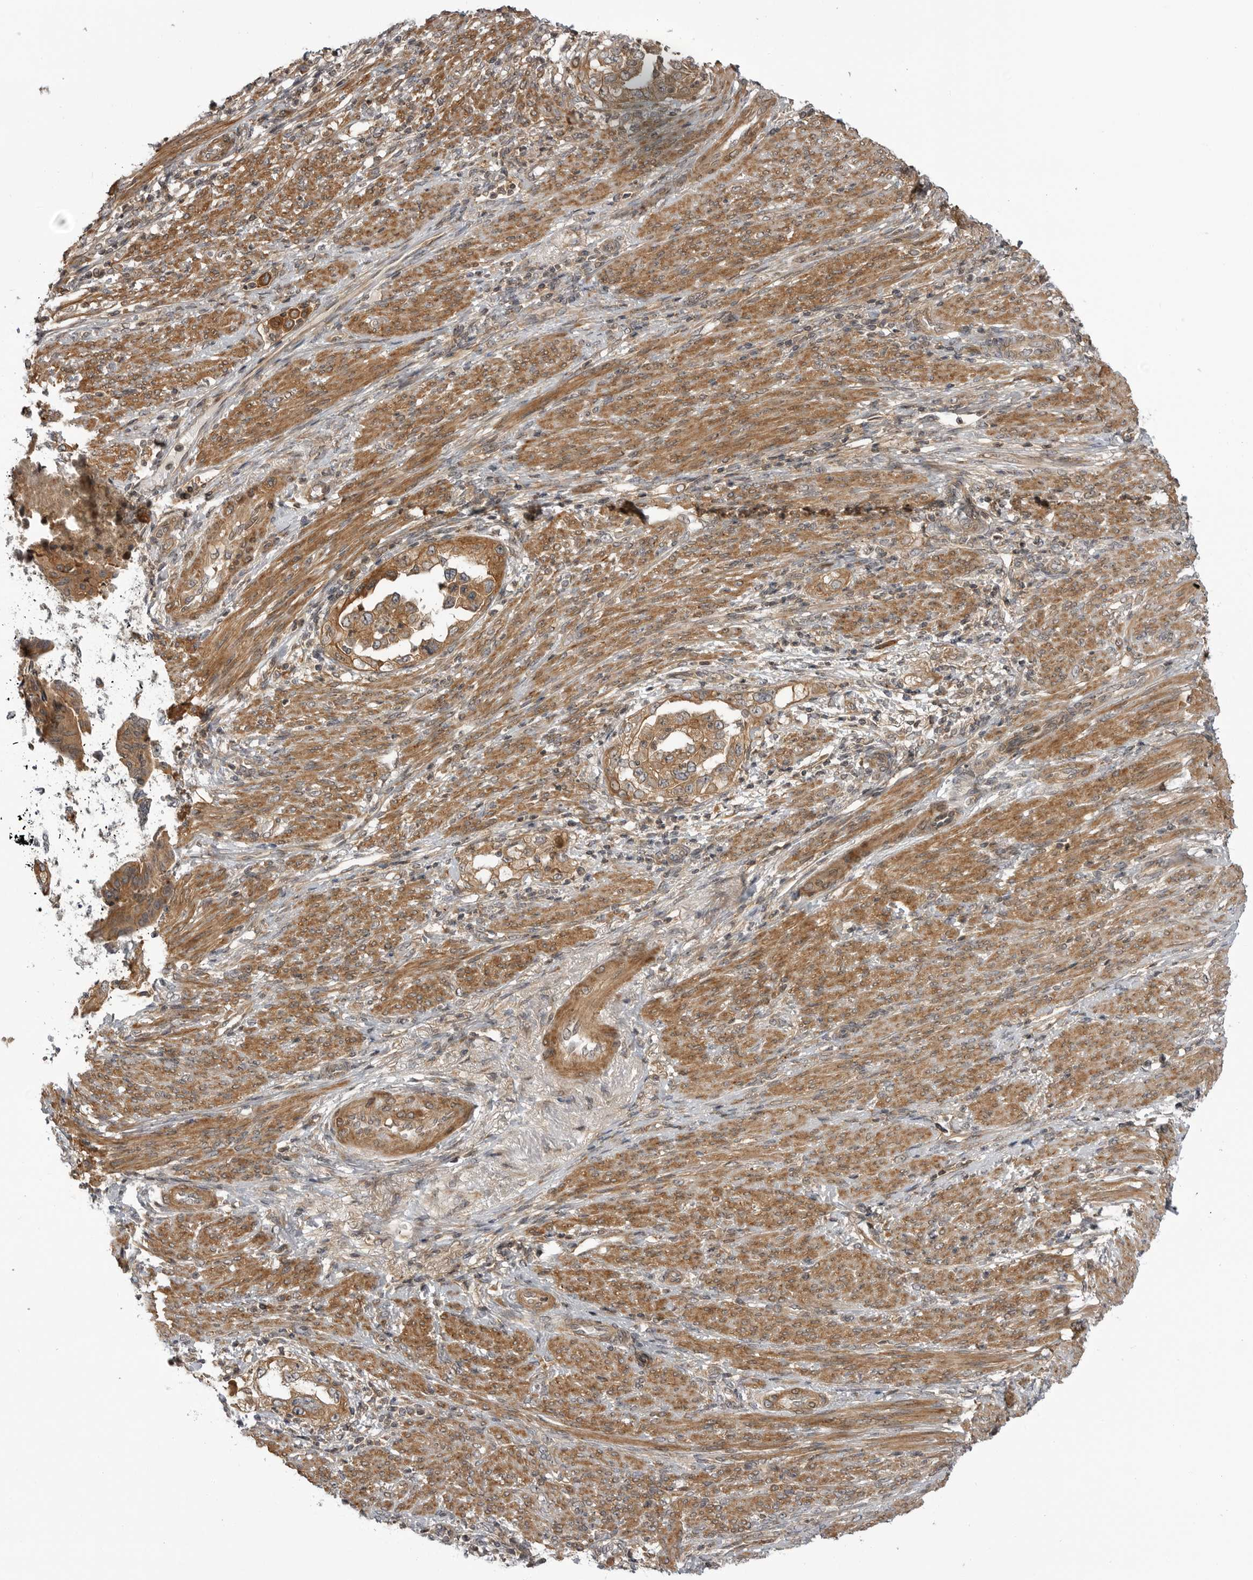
{"staining": {"intensity": "moderate", "quantity": ">75%", "location": "cytoplasmic/membranous"}, "tissue": "endometrial cancer", "cell_type": "Tumor cells", "image_type": "cancer", "snomed": [{"axis": "morphology", "description": "Adenocarcinoma, NOS"}, {"axis": "topography", "description": "Endometrium"}], "caption": "A brown stain shows moderate cytoplasmic/membranous positivity of a protein in human endometrial cancer tumor cells. The protein of interest is stained brown, and the nuclei are stained in blue (DAB IHC with brightfield microscopy, high magnification).", "gene": "LRRC45", "patient": {"sex": "female", "age": 85}}